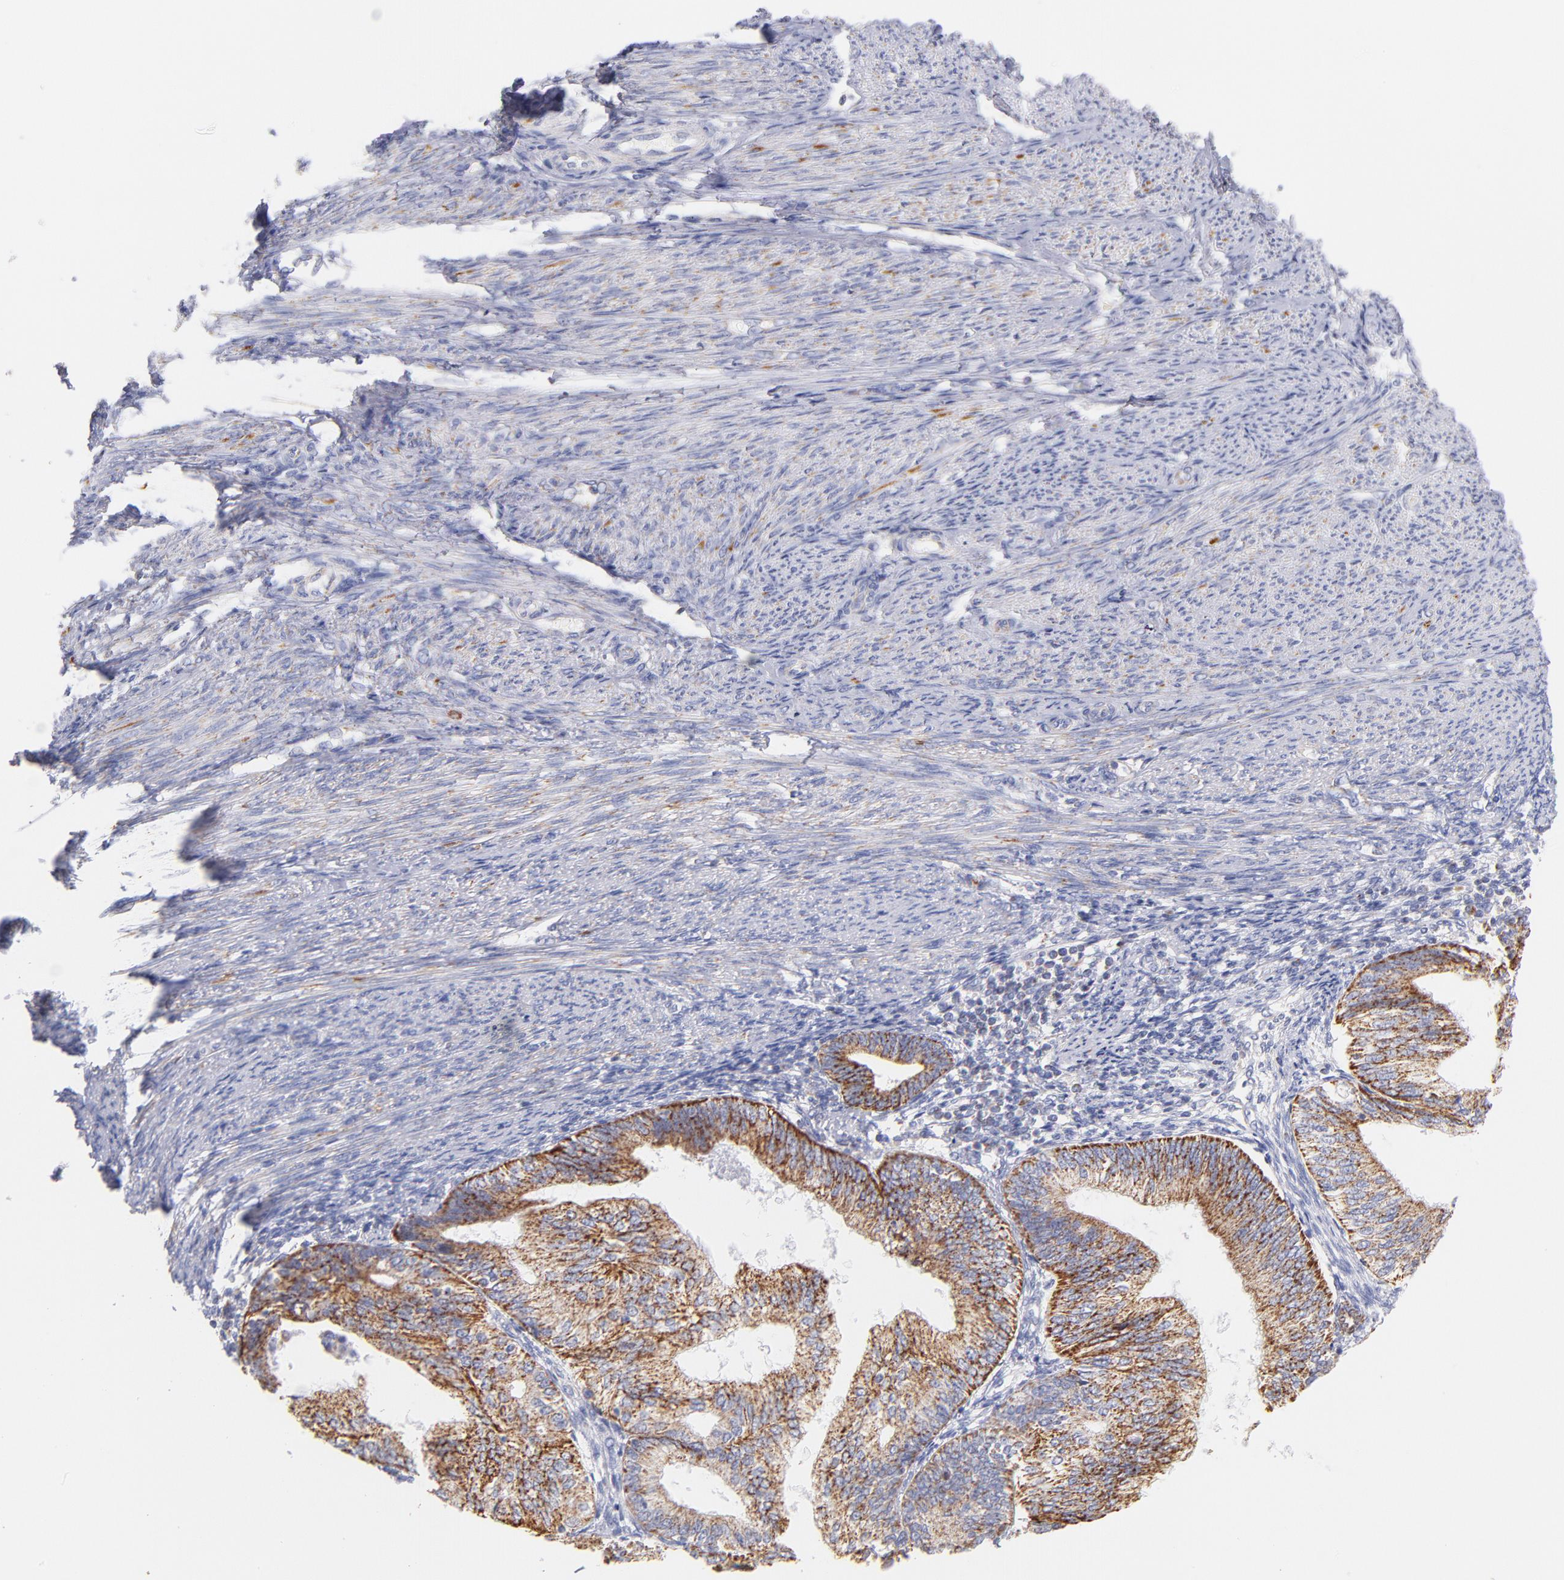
{"staining": {"intensity": "moderate", "quantity": ">75%", "location": "cytoplasmic/membranous"}, "tissue": "endometrial cancer", "cell_type": "Tumor cells", "image_type": "cancer", "snomed": [{"axis": "morphology", "description": "Adenocarcinoma, NOS"}, {"axis": "topography", "description": "Endometrium"}], "caption": "A histopathology image of human endometrial adenocarcinoma stained for a protein demonstrates moderate cytoplasmic/membranous brown staining in tumor cells. The staining is performed using DAB brown chromogen to label protein expression. The nuclei are counter-stained blue using hematoxylin.", "gene": "AIFM1", "patient": {"sex": "female", "age": 55}}